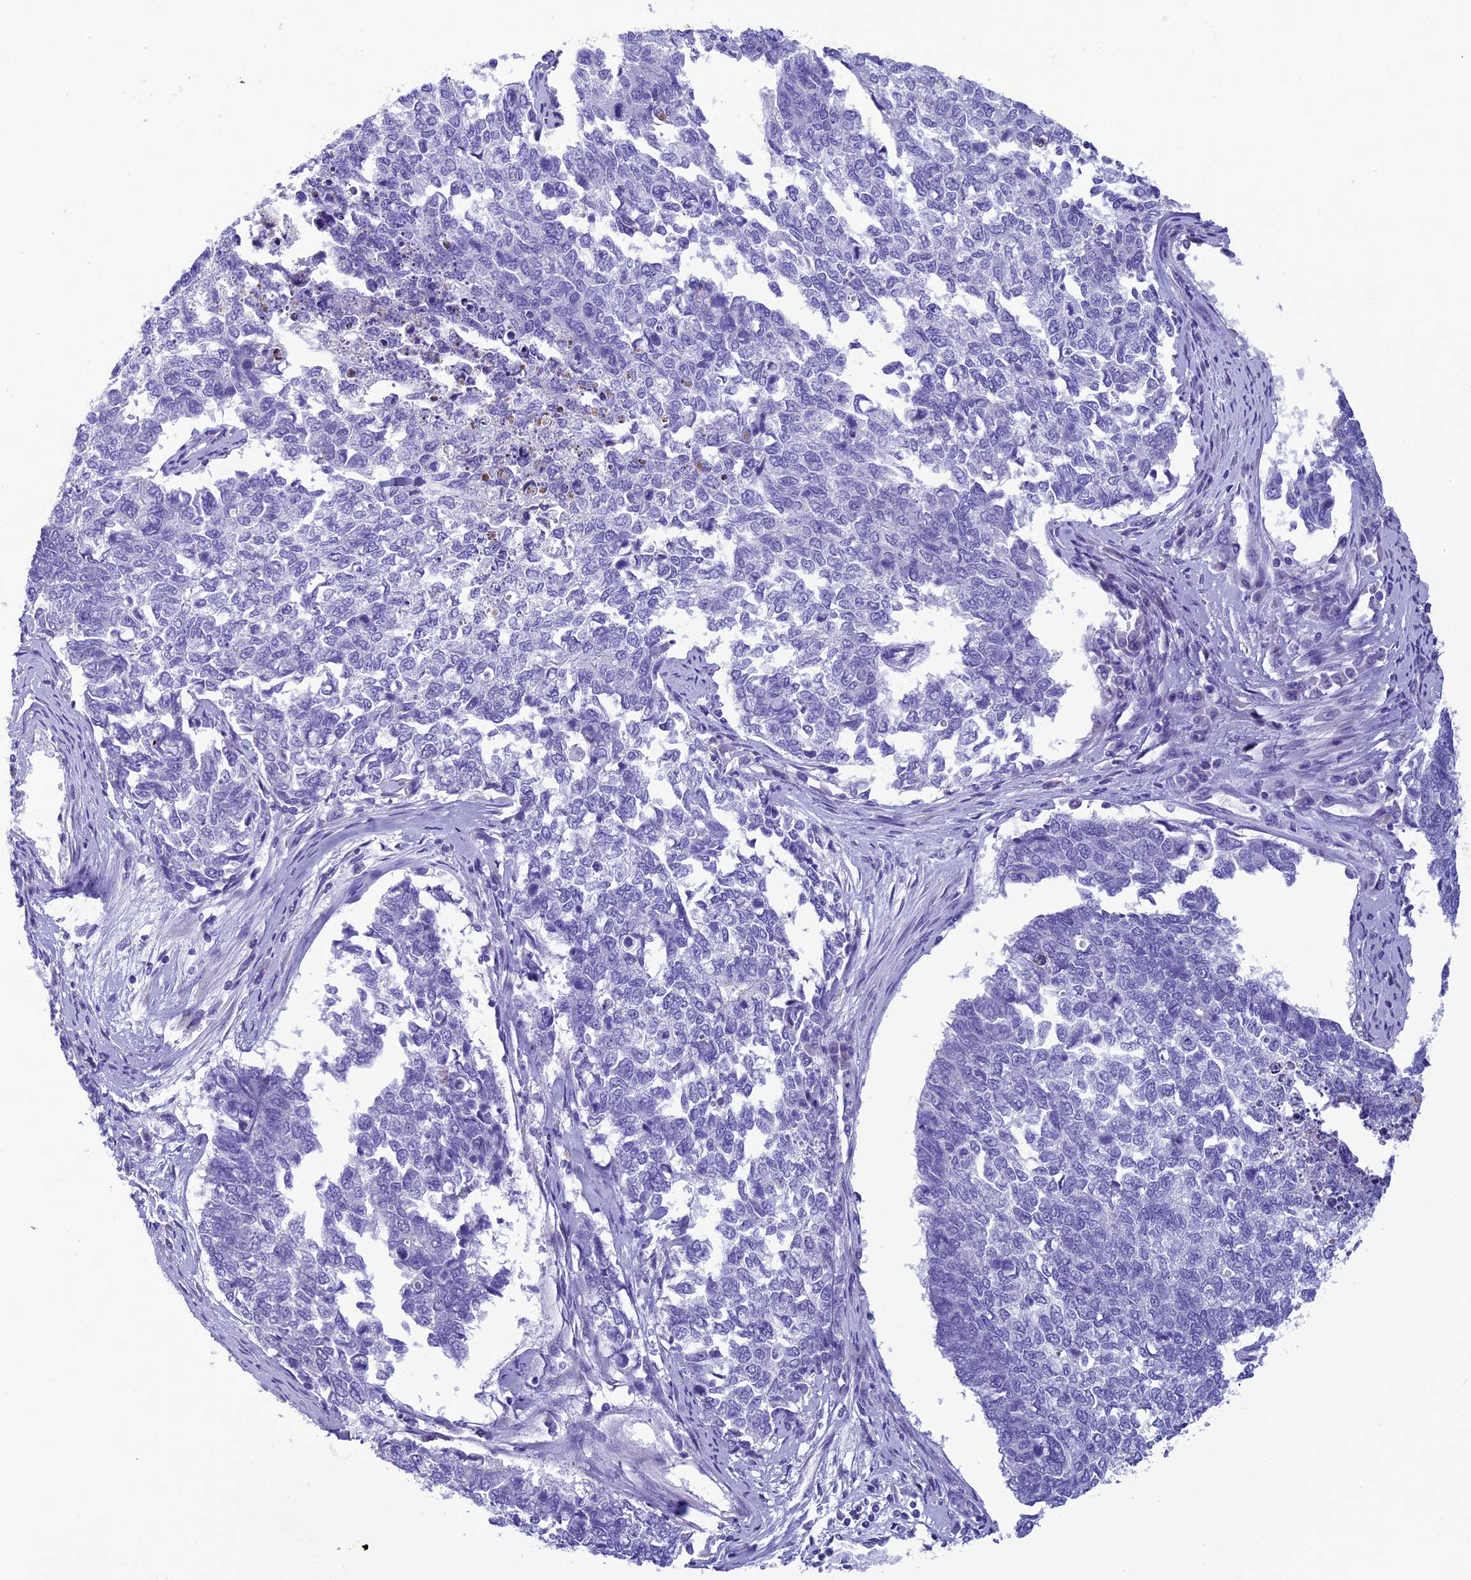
{"staining": {"intensity": "negative", "quantity": "none", "location": "none"}, "tissue": "cervical cancer", "cell_type": "Tumor cells", "image_type": "cancer", "snomed": [{"axis": "morphology", "description": "Squamous cell carcinoma, NOS"}, {"axis": "topography", "description": "Cervix"}], "caption": "A micrograph of human cervical cancer (squamous cell carcinoma) is negative for staining in tumor cells.", "gene": "SCEL", "patient": {"sex": "female", "age": 63}}